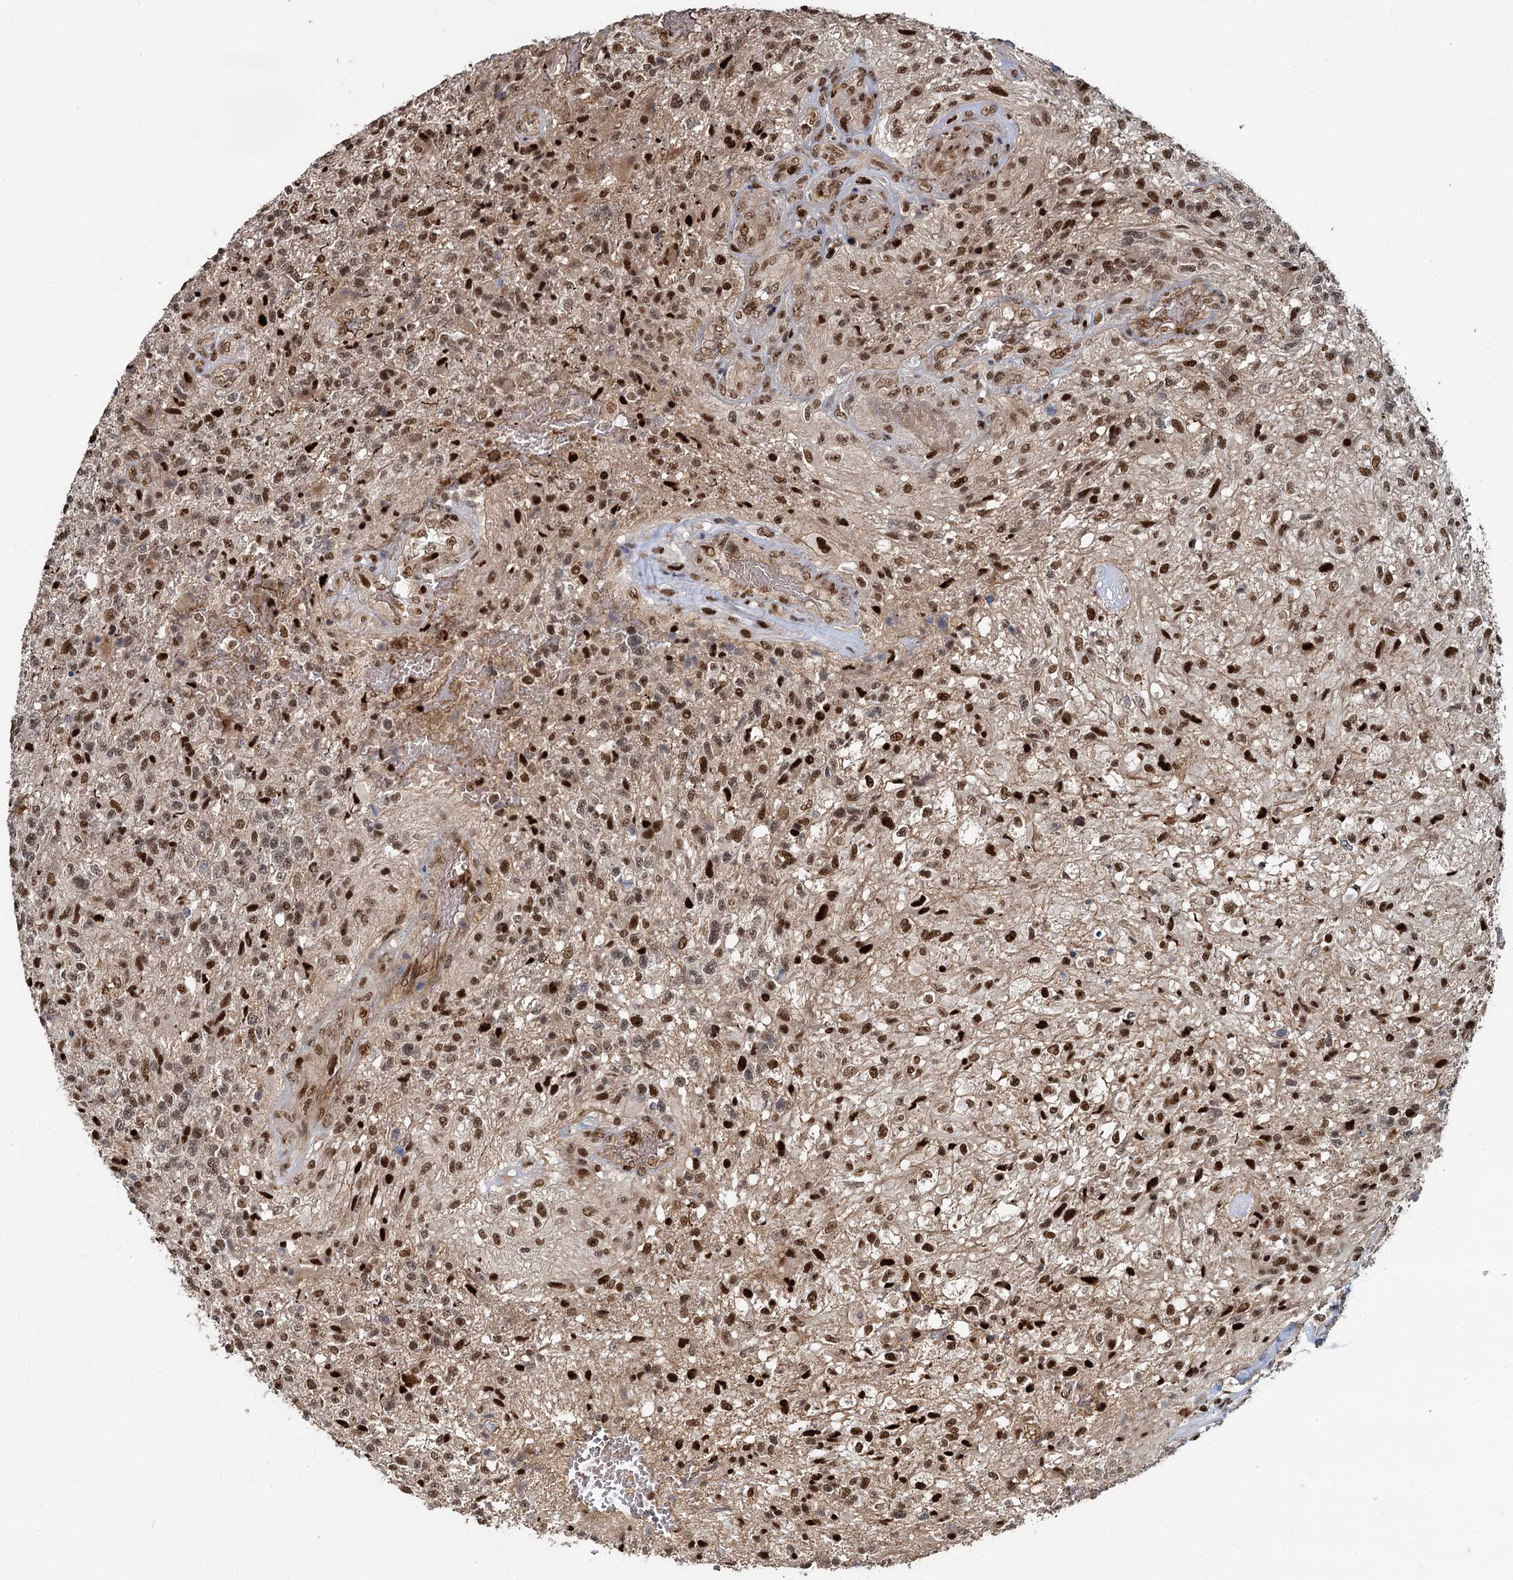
{"staining": {"intensity": "moderate", "quantity": ">75%", "location": "nuclear"}, "tissue": "glioma", "cell_type": "Tumor cells", "image_type": "cancer", "snomed": [{"axis": "morphology", "description": "Glioma, malignant, High grade"}, {"axis": "topography", "description": "Brain"}], "caption": "Moderate nuclear expression is appreciated in about >75% of tumor cells in high-grade glioma (malignant).", "gene": "ANKRD49", "patient": {"sex": "male", "age": 56}}